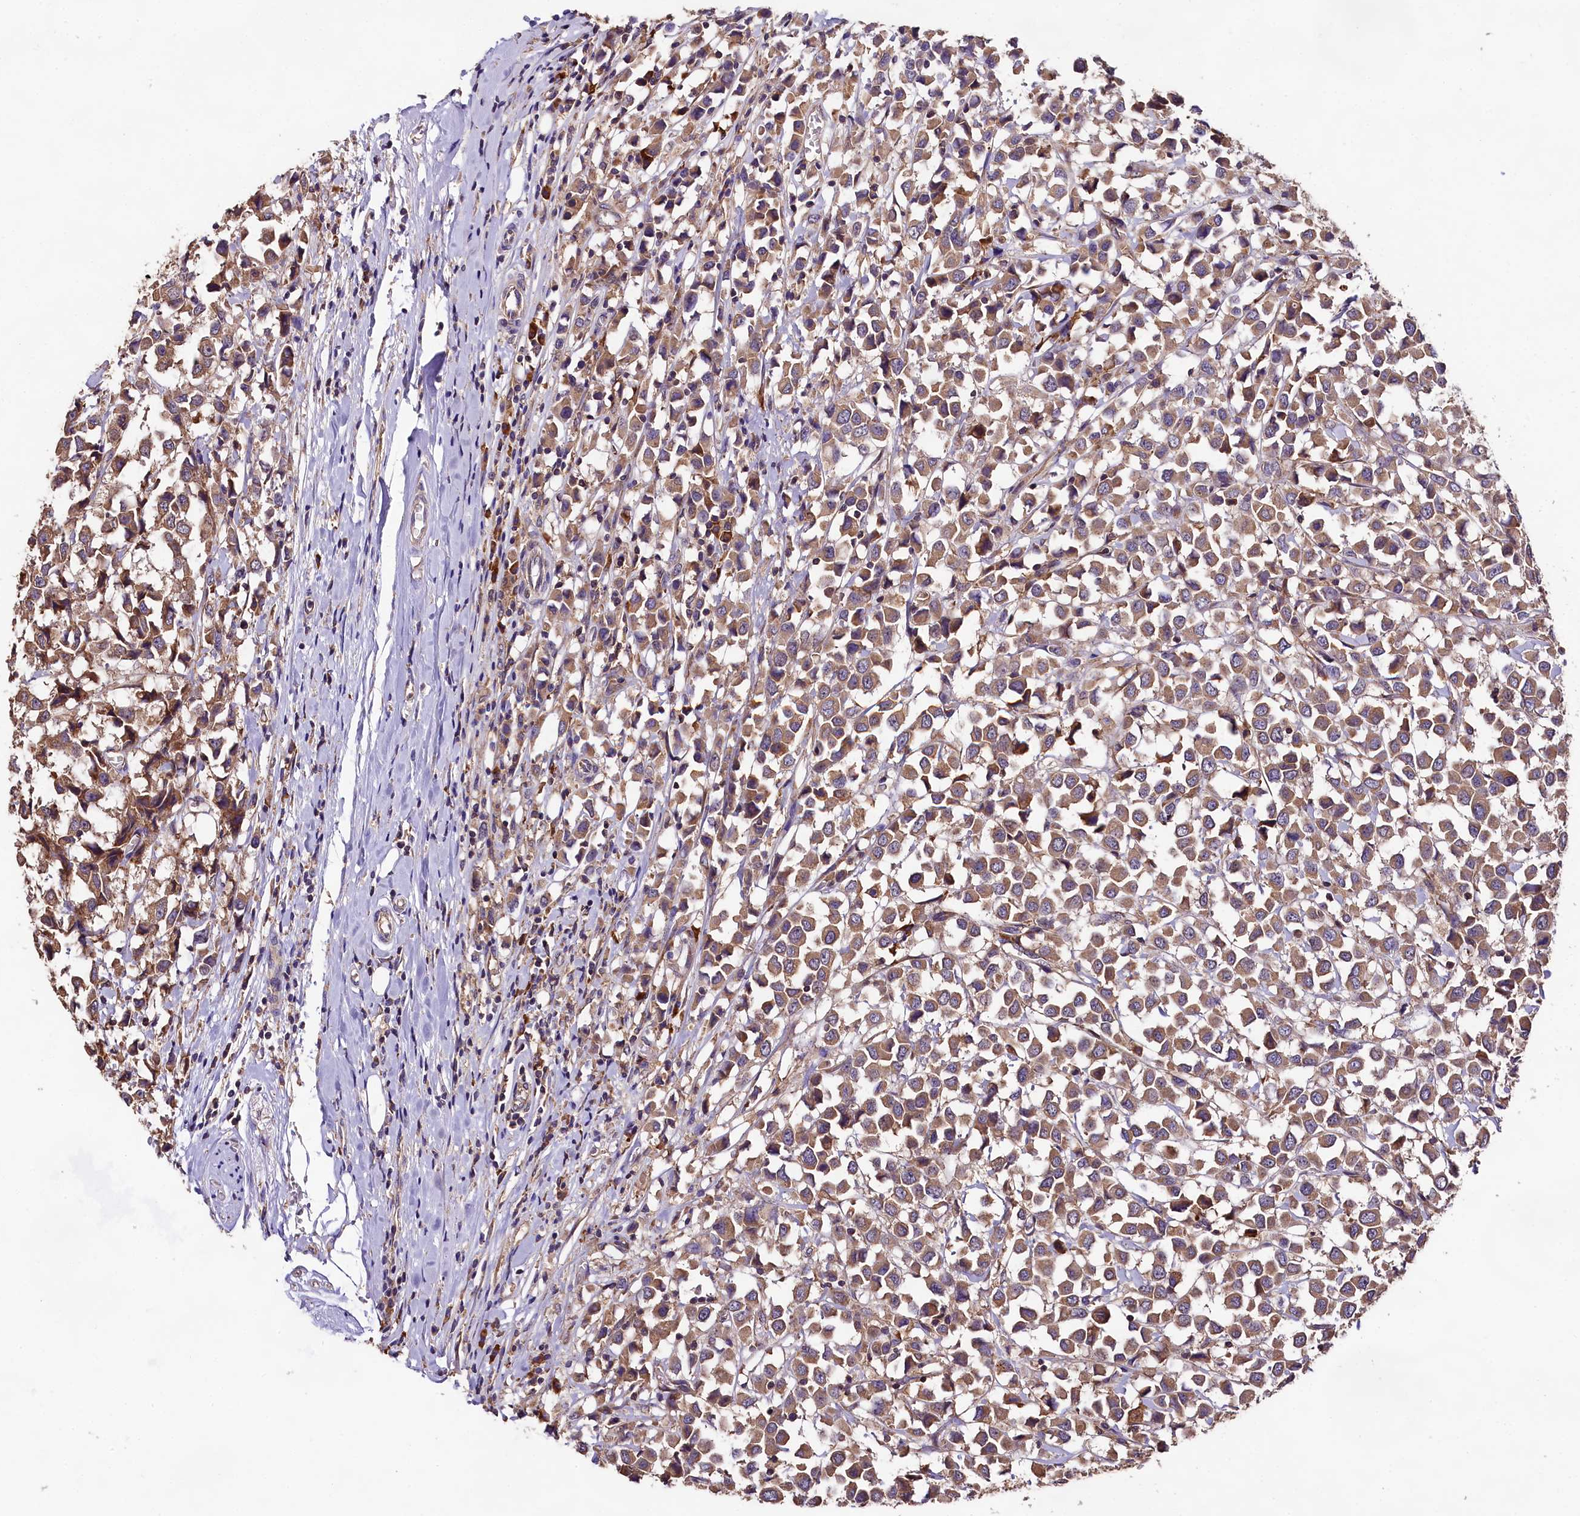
{"staining": {"intensity": "moderate", "quantity": ">75%", "location": "cytoplasmic/membranous"}, "tissue": "breast cancer", "cell_type": "Tumor cells", "image_type": "cancer", "snomed": [{"axis": "morphology", "description": "Duct carcinoma"}, {"axis": "topography", "description": "Breast"}], "caption": "Immunohistochemistry (DAB) staining of human breast cancer (infiltrating ductal carcinoma) reveals moderate cytoplasmic/membranous protein expression in approximately >75% of tumor cells.", "gene": "ENKD1", "patient": {"sex": "female", "age": 61}}